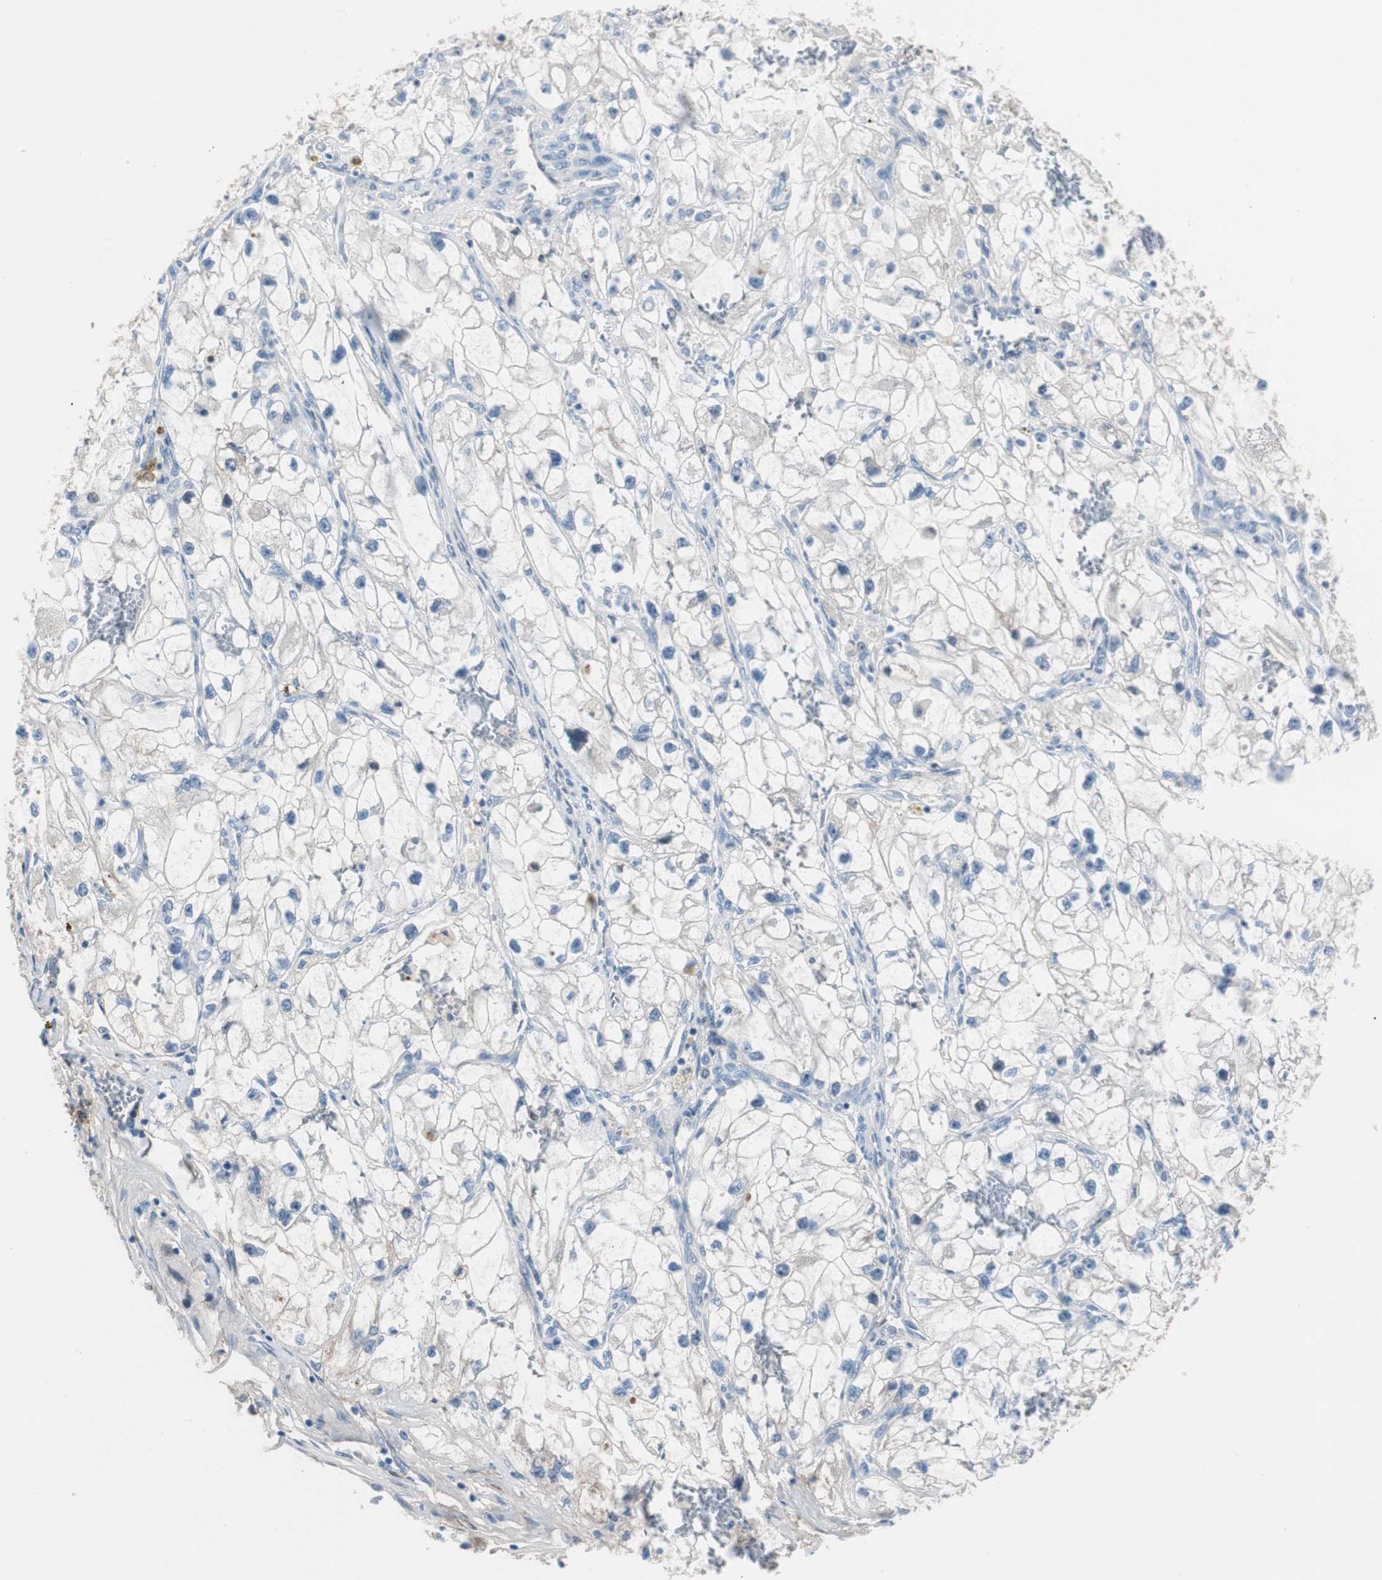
{"staining": {"intensity": "negative", "quantity": "none", "location": "none"}, "tissue": "renal cancer", "cell_type": "Tumor cells", "image_type": "cancer", "snomed": [{"axis": "morphology", "description": "Adenocarcinoma, NOS"}, {"axis": "topography", "description": "Kidney"}], "caption": "This is a photomicrograph of immunohistochemistry (IHC) staining of renal adenocarcinoma, which shows no staining in tumor cells.", "gene": "SERPINF1", "patient": {"sex": "female", "age": 70}}